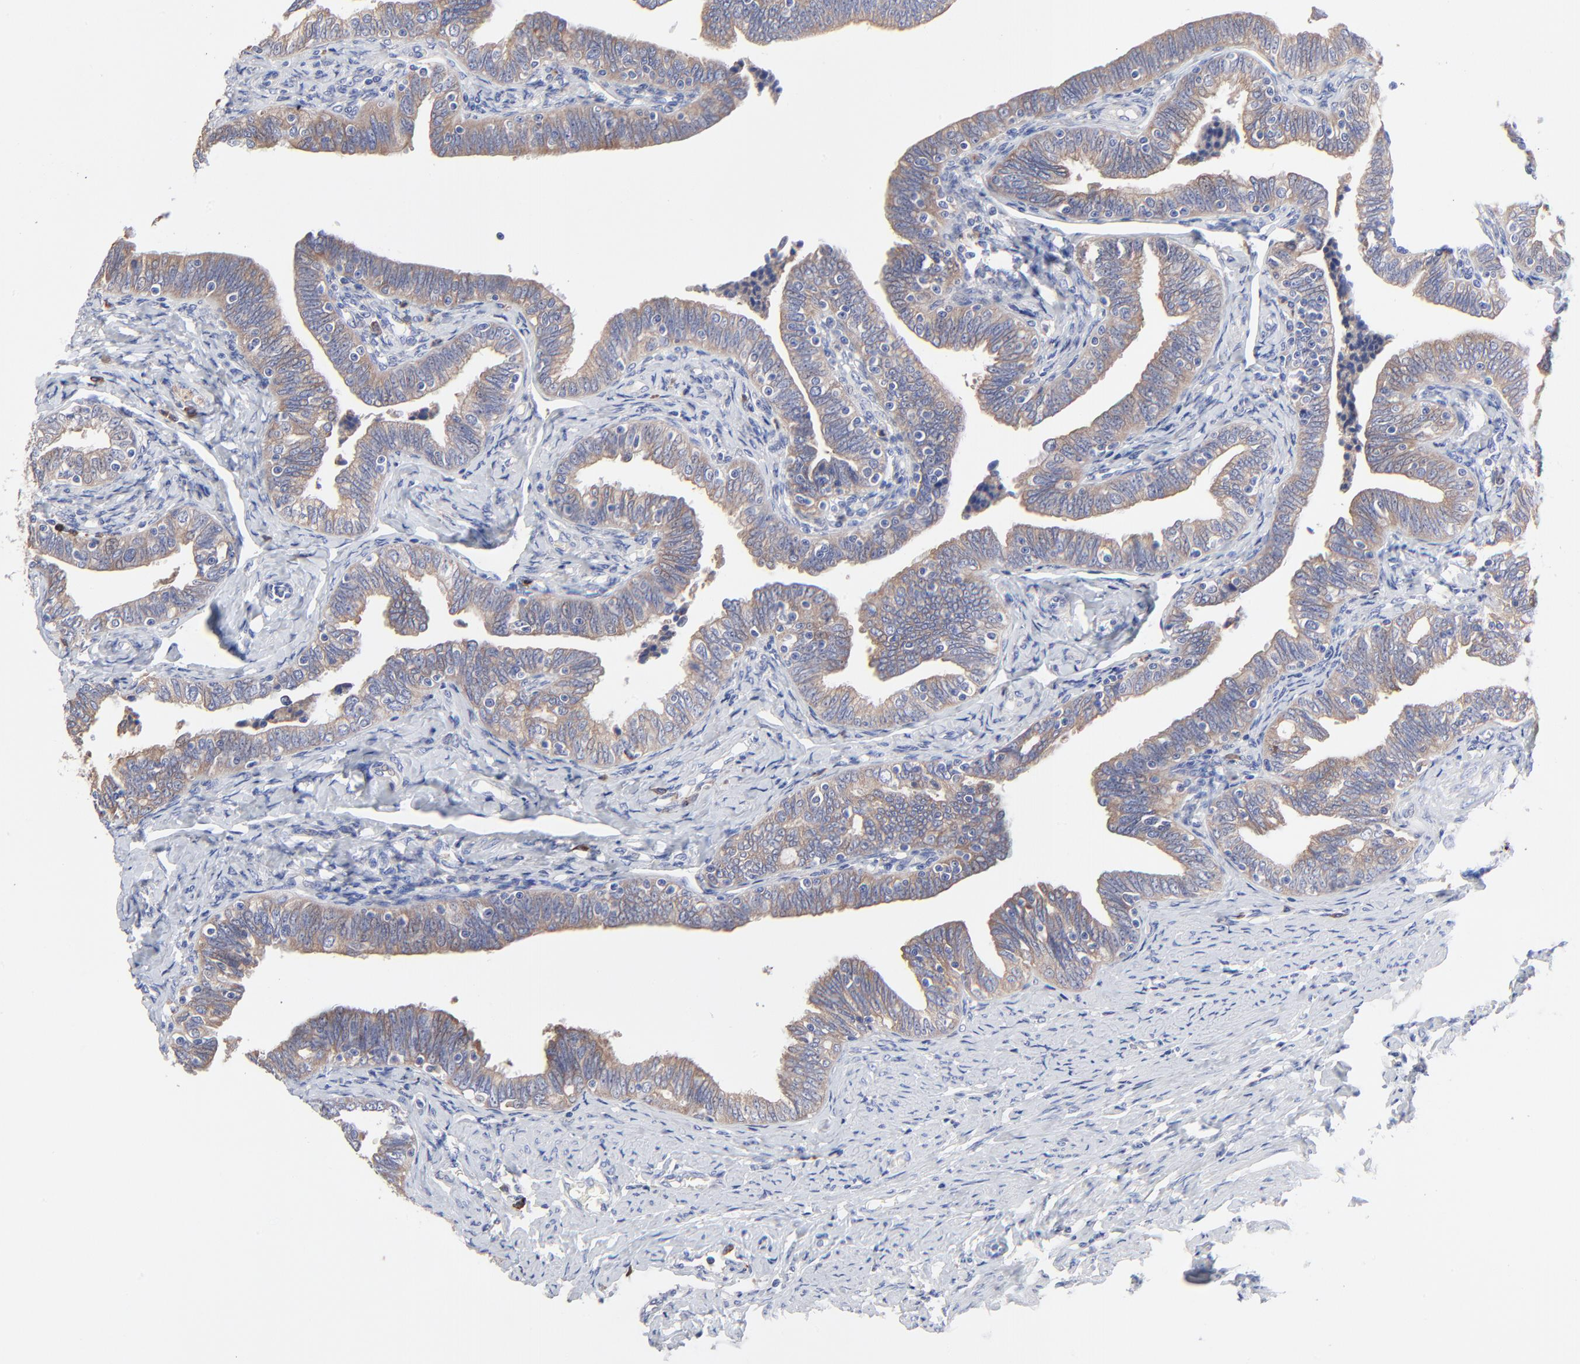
{"staining": {"intensity": "moderate", "quantity": ">75%", "location": "cytoplasmic/membranous"}, "tissue": "fallopian tube", "cell_type": "Glandular cells", "image_type": "normal", "snomed": [{"axis": "morphology", "description": "Normal tissue, NOS"}, {"axis": "topography", "description": "Fallopian tube"}, {"axis": "topography", "description": "Ovary"}], "caption": "A high-resolution micrograph shows immunohistochemistry (IHC) staining of normal fallopian tube, which reveals moderate cytoplasmic/membranous staining in about >75% of glandular cells.", "gene": "PPFIBP2", "patient": {"sex": "female", "age": 69}}